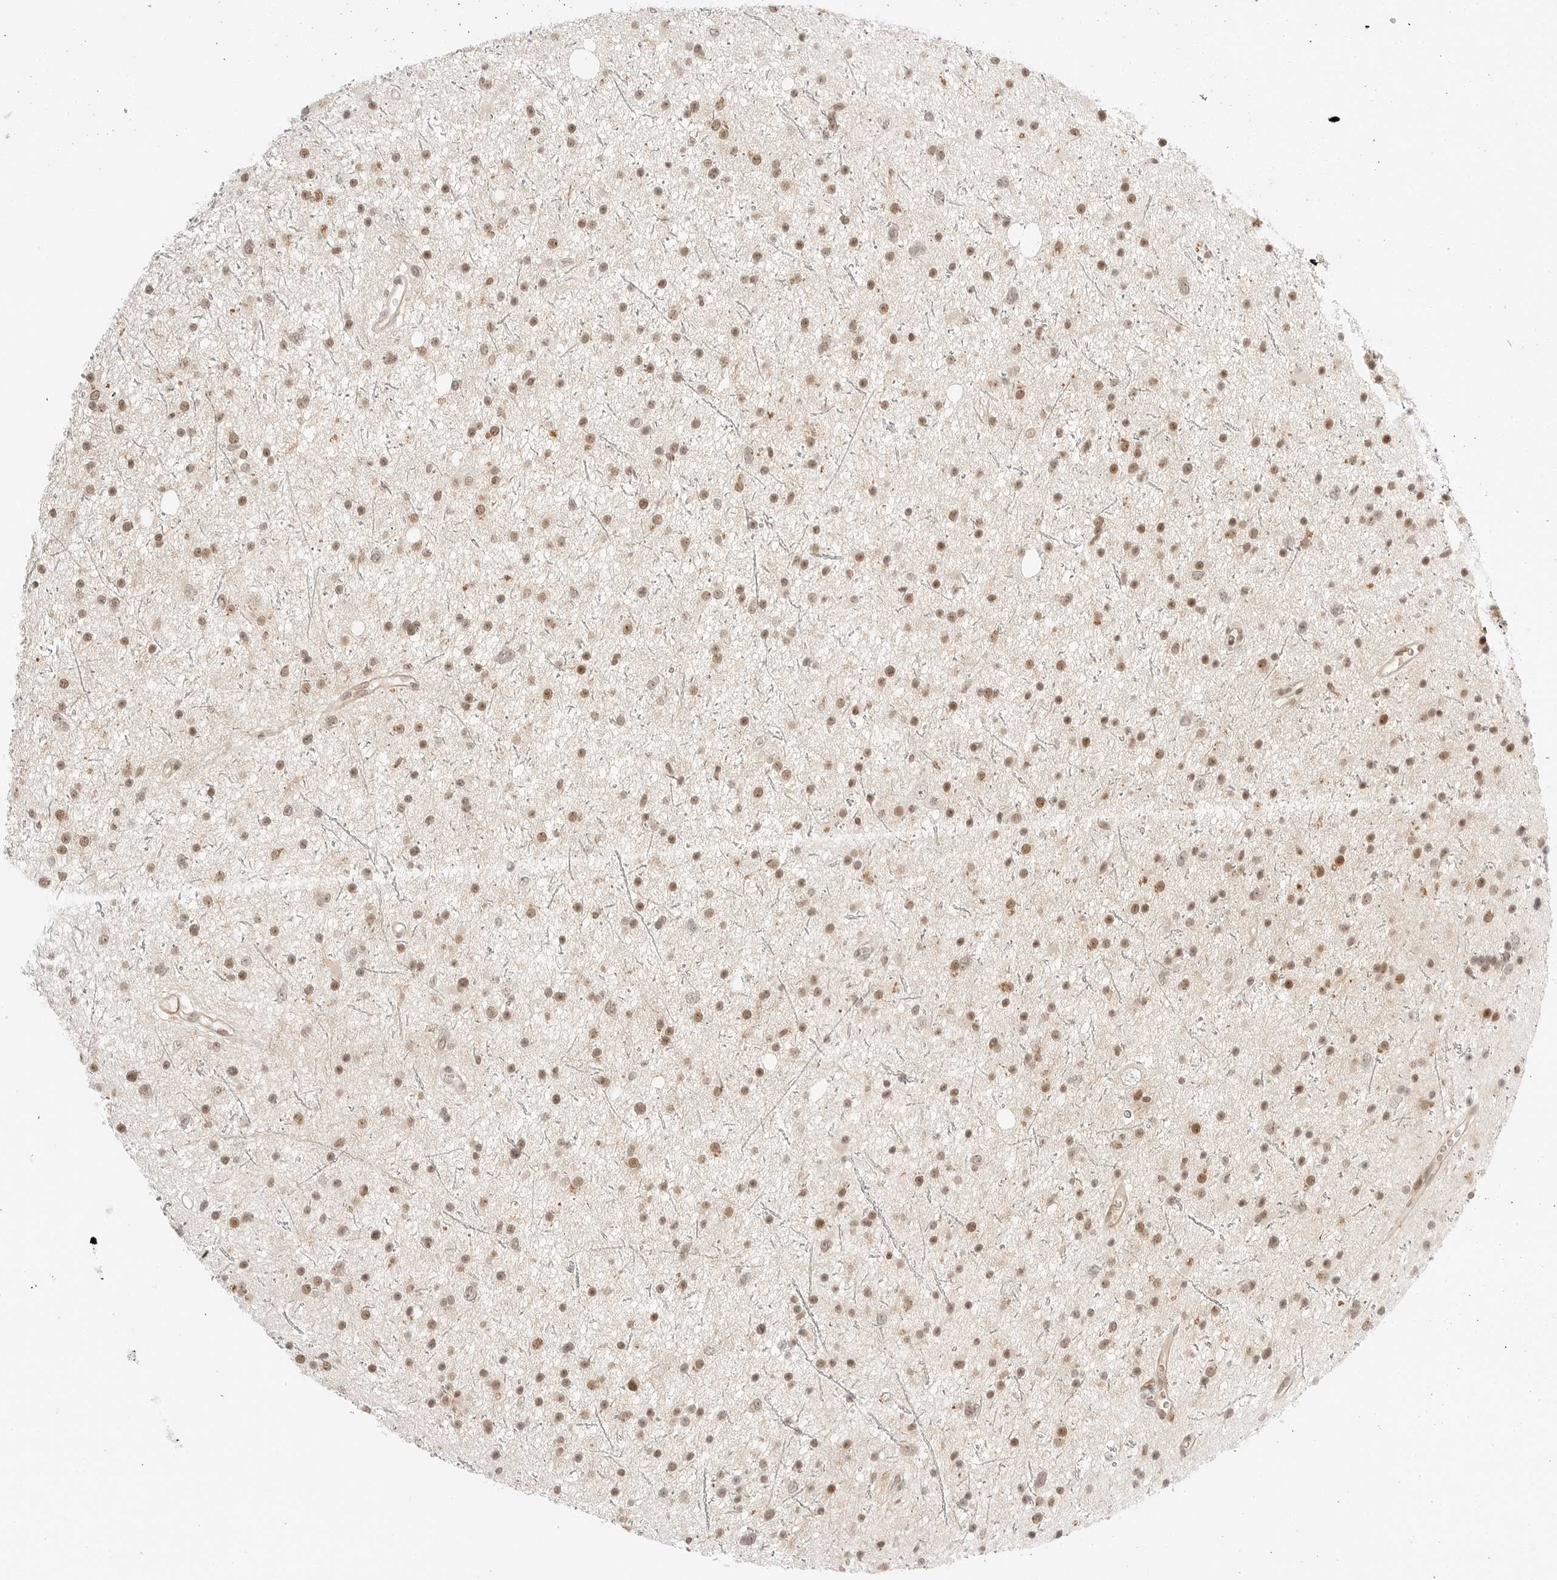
{"staining": {"intensity": "moderate", "quantity": ">75%", "location": "nuclear"}, "tissue": "glioma", "cell_type": "Tumor cells", "image_type": "cancer", "snomed": [{"axis": "morphology", "description": "Glioma, malignant, Low grade"}, {"axis": "topography", "description": "Cerebral cortex"}], "caption": "About >75% of tumor cells in human glioma reveal moderate nuclear protein expression as visualized by brown immunohistochemical staining.", "gene": "RPS6KL1", "patient": {"sex": "female", "age": 39}}